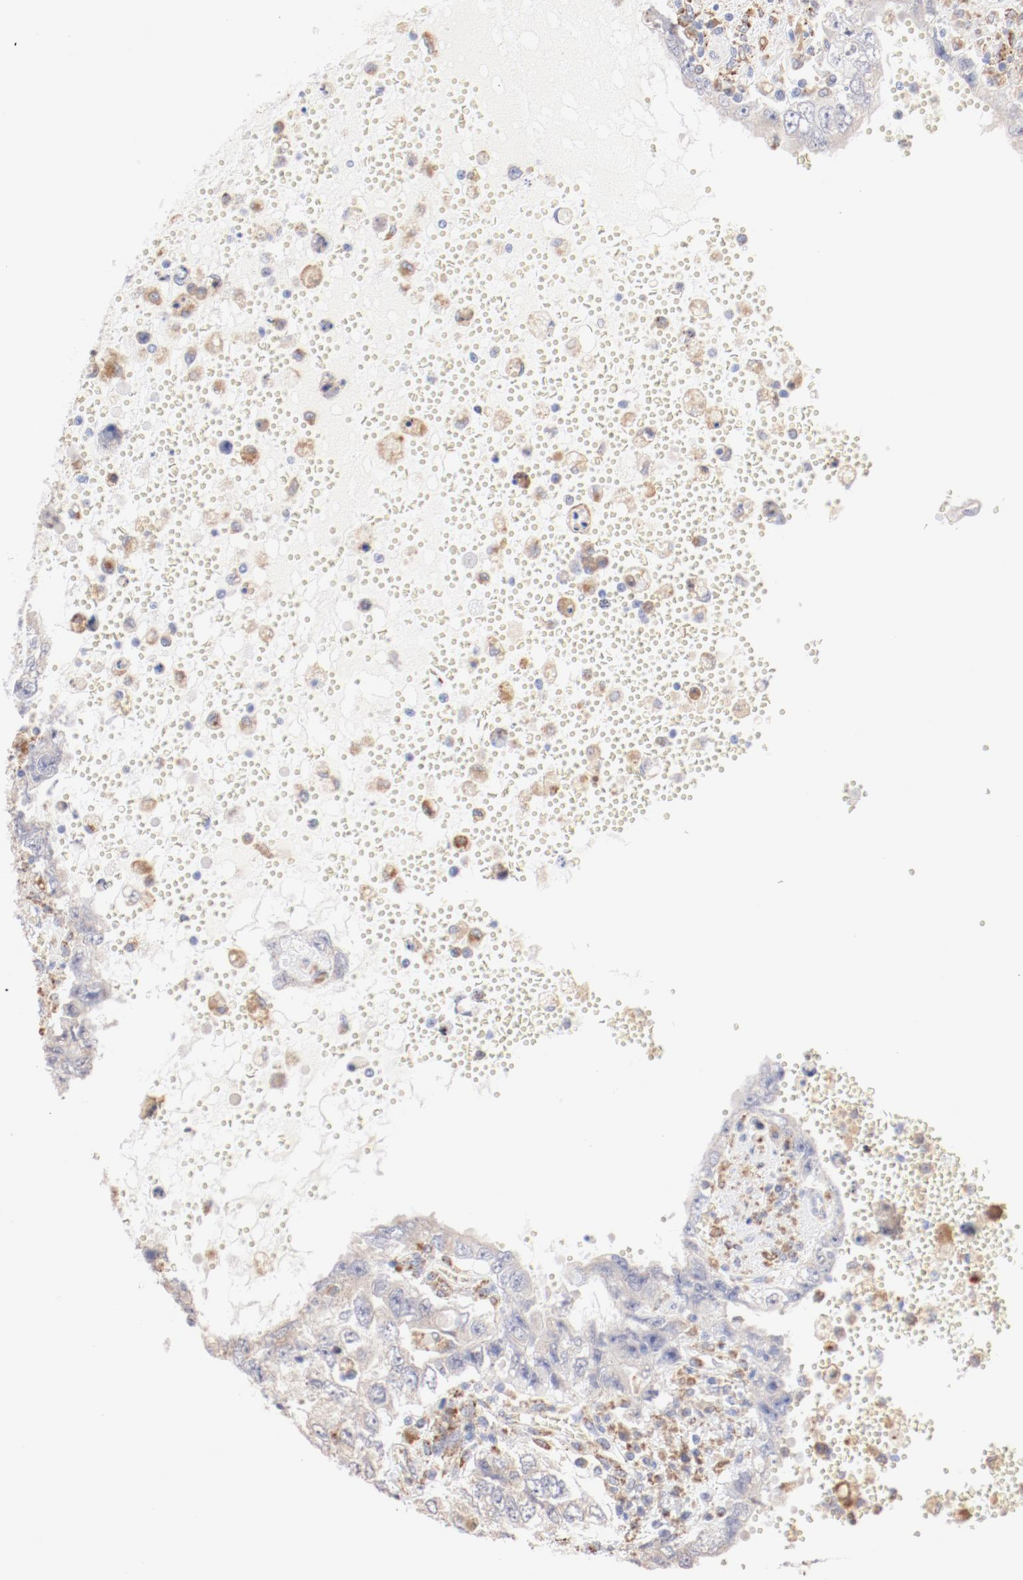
{"staining": {"intensity": "negative", "quantity": "none", "location": "none"}, "tissue": "testis cancer", "cell_type": "Tumor cells", "image_type": "cancer", "snomed": [{"axis": "morphology", "description": "Carcinoma, Embryonal, NOS"}, {"axis": "topography", "description": "Testis"}], "caption": "Tumor cells show no significant protein expression in testis cancer.", "gene": "CTSH", "patient": {"sex": "male", "age": 26}}